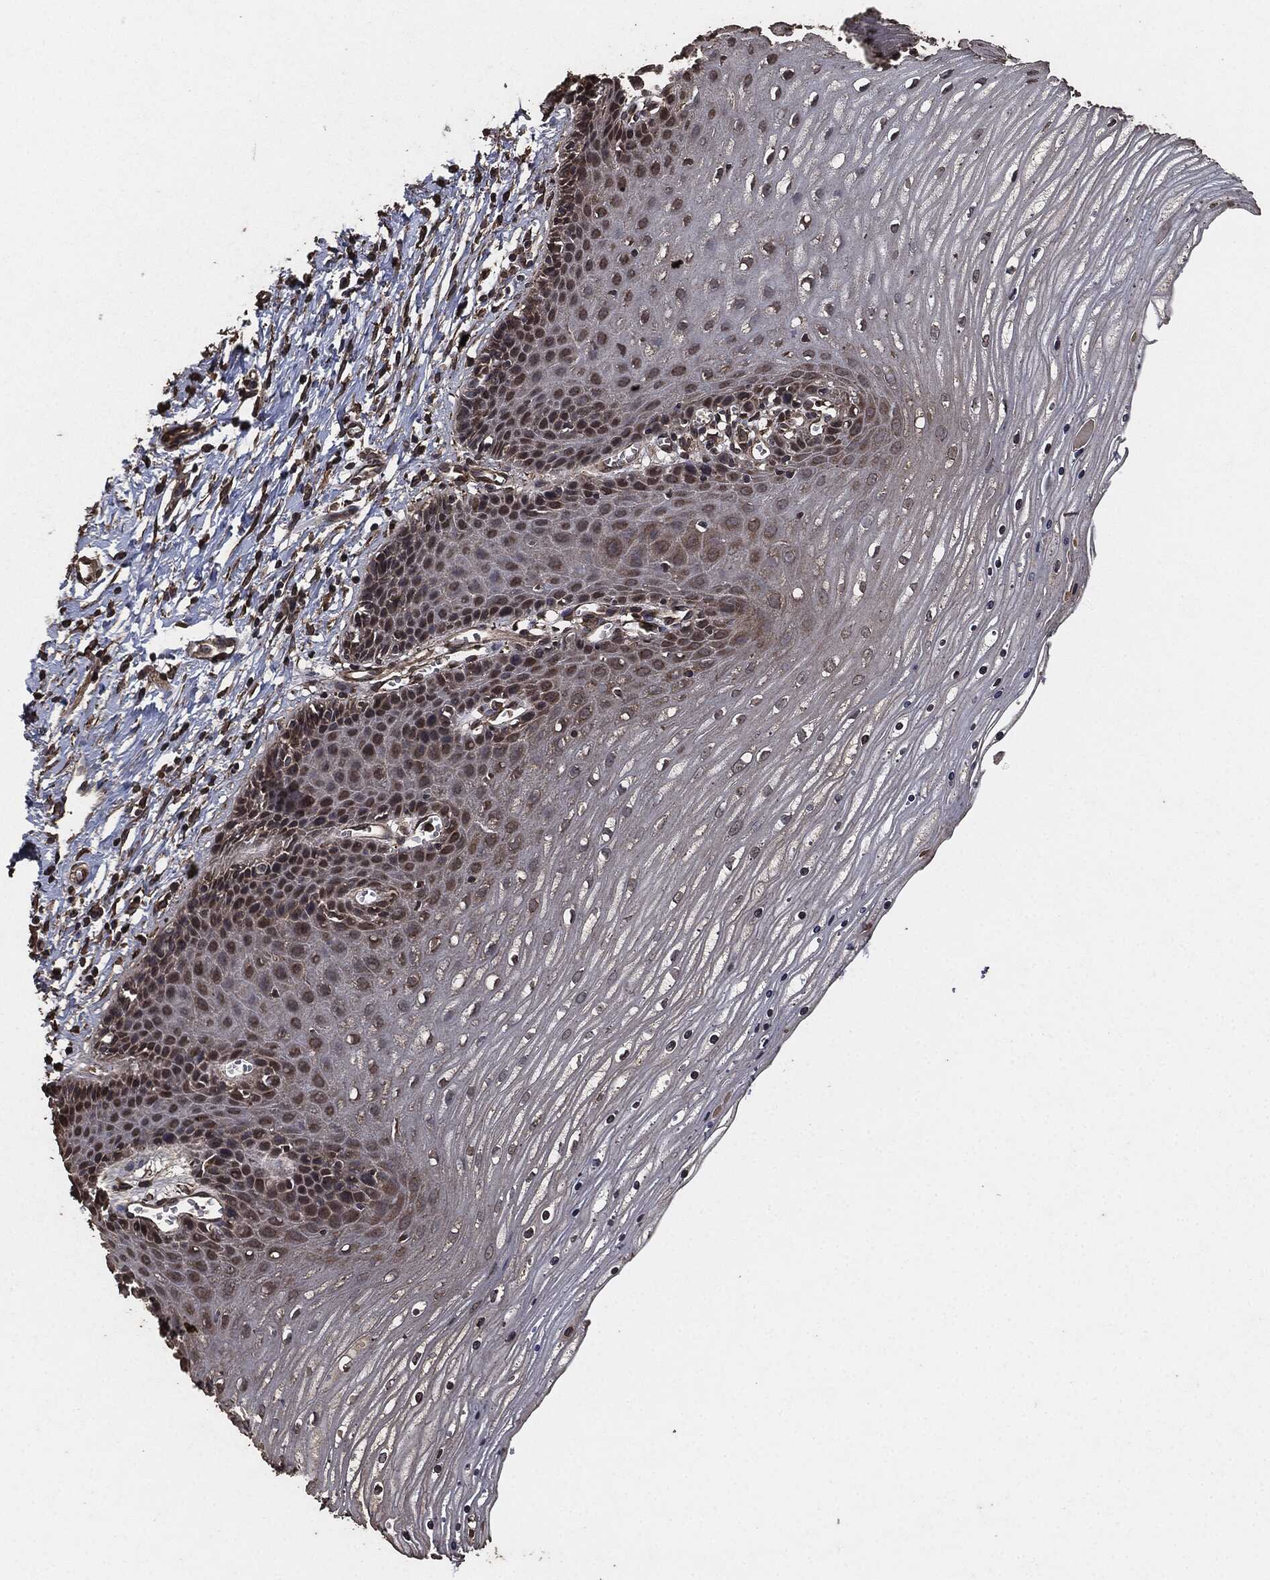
{"staining": {"intensity": "weak", "quantity": ">75%", "location": "cytoplasmic/membranous"}, "tissue": "cervix", "cell_type": "Glandular cells", "image_type": "normal", "snomed": [{"axis": "morphology", "description": "Normal tissue, NOS"}, {"axis": "topography", "description": "Cervix"}], "caption": "Cervix was stained to show a protein in brown. There is low levels of weak cytoplasmic/membranous positivity in approximately >75% of glandular cells. Using DAB (brown) and hematoxylin (blue) stains, captured at high magnification using brightfield microscopy.", "gene": "AKT1S1", "patient": {"sex": "female", "age": 35}}